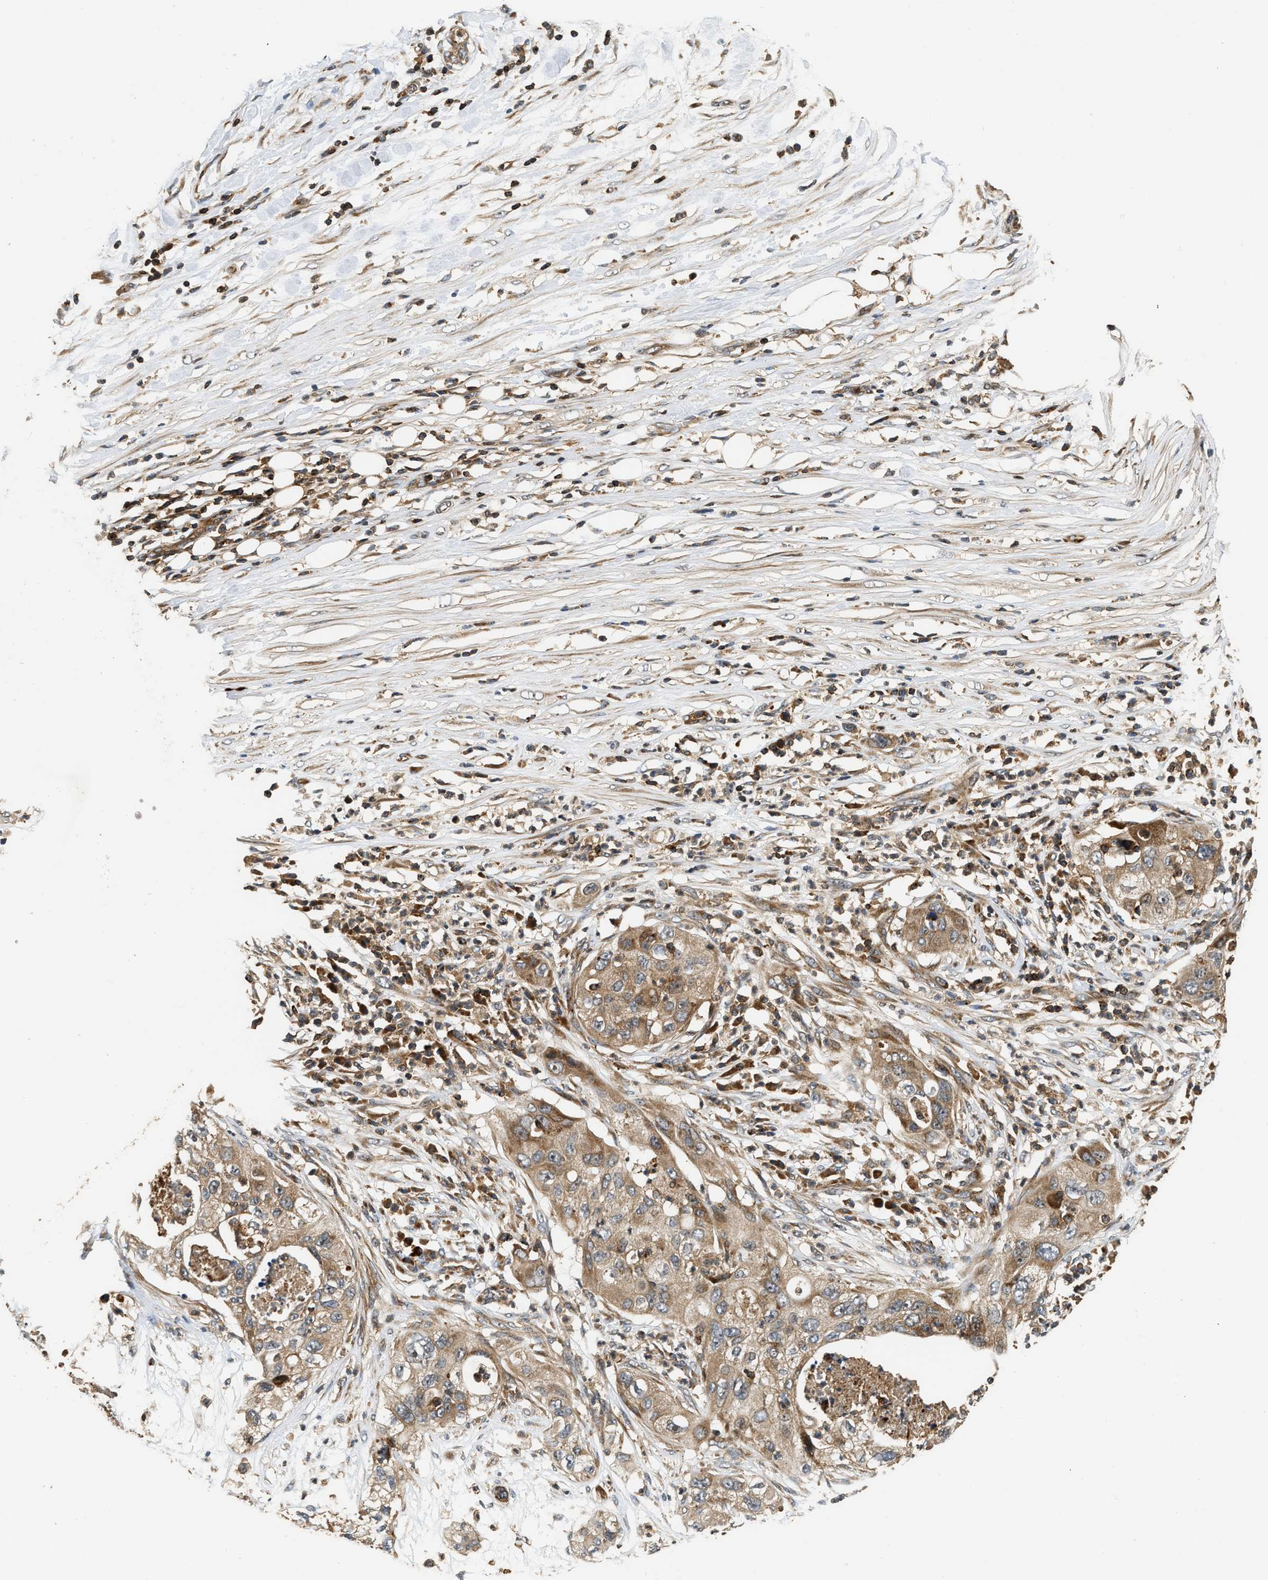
{"staining": {"intensity": "moderate", "quantity": ">75%", "location": "cytoplasmic/membranous"}, "tissue": "pancreatic cancer", "cell_type": "Tumor cells", "image_type": "cancer", "snomed": [{"axis": "morphology", "description": "Adenocarcinoma, NOS"}, {"axis": "topography", "description": "Pancreas"}], "caption": "IHC of pancreatic cancer demonstrates medium levels of moderate cytoplasmic/membranous expression in about >75% of tumor cells.", "gene": "SNX5", "patient": {"sex": "female", "age": 78}}